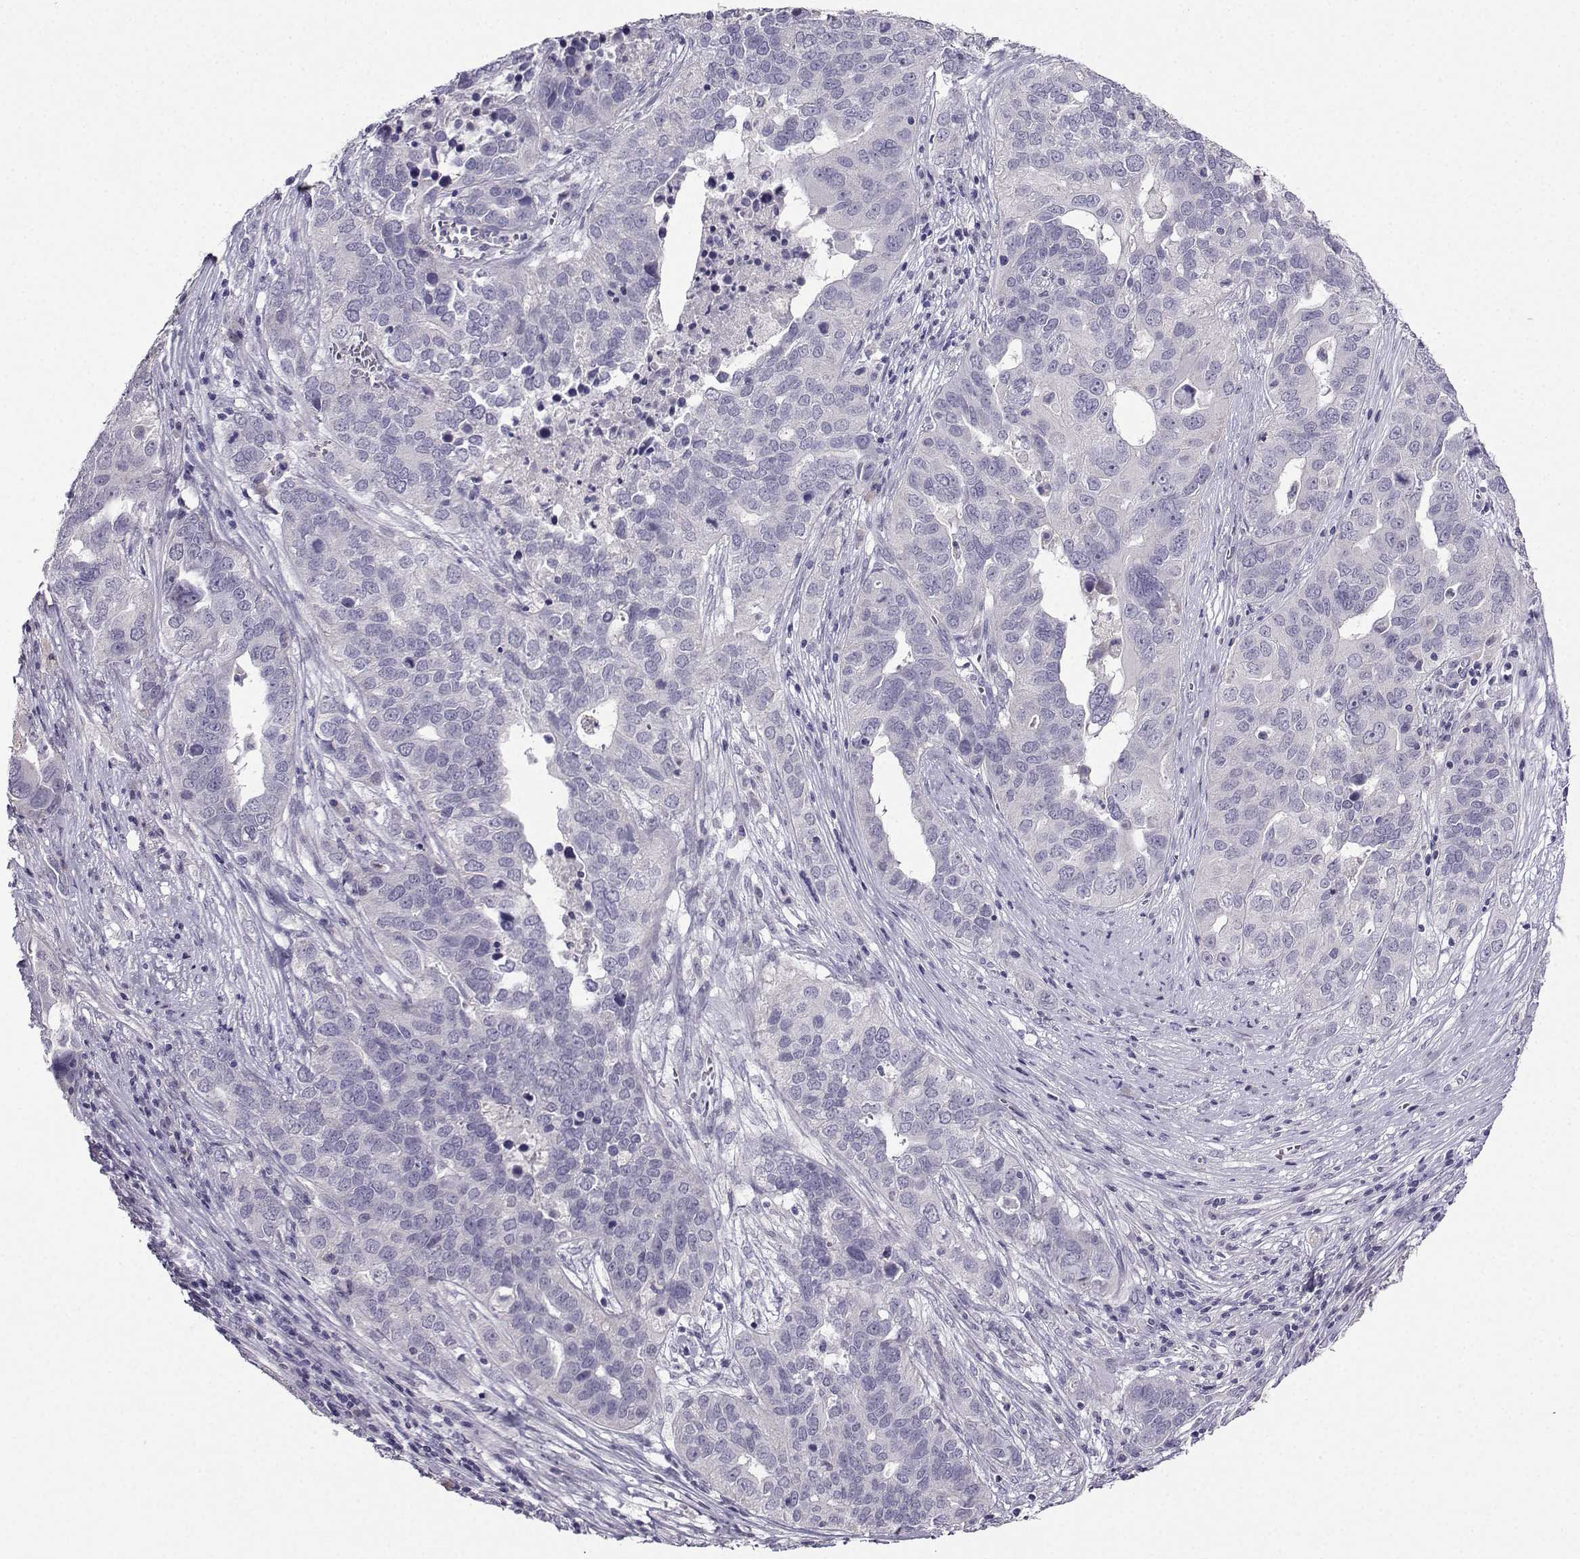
{"staining": {"intensity": "negative", "quantity": "none", "location": "none"}, "tissue": "ovarian cancer", "cell_type": "Tumor cells", "image_type": "cancer", "snomed": [{"axis": "morphology", "description": "Carcinoma, endometroid"}, {"axis": "topography", "description": "Soft tissue"}, {"axis": "topography", "description": "Ovary"}], "caption": "Ovarian cancer stained for a protein using immunohistochemistry displays no expression tumor cells.", "gene": "CRYBB1", "patient": {"sex": "female", "age": 52}}